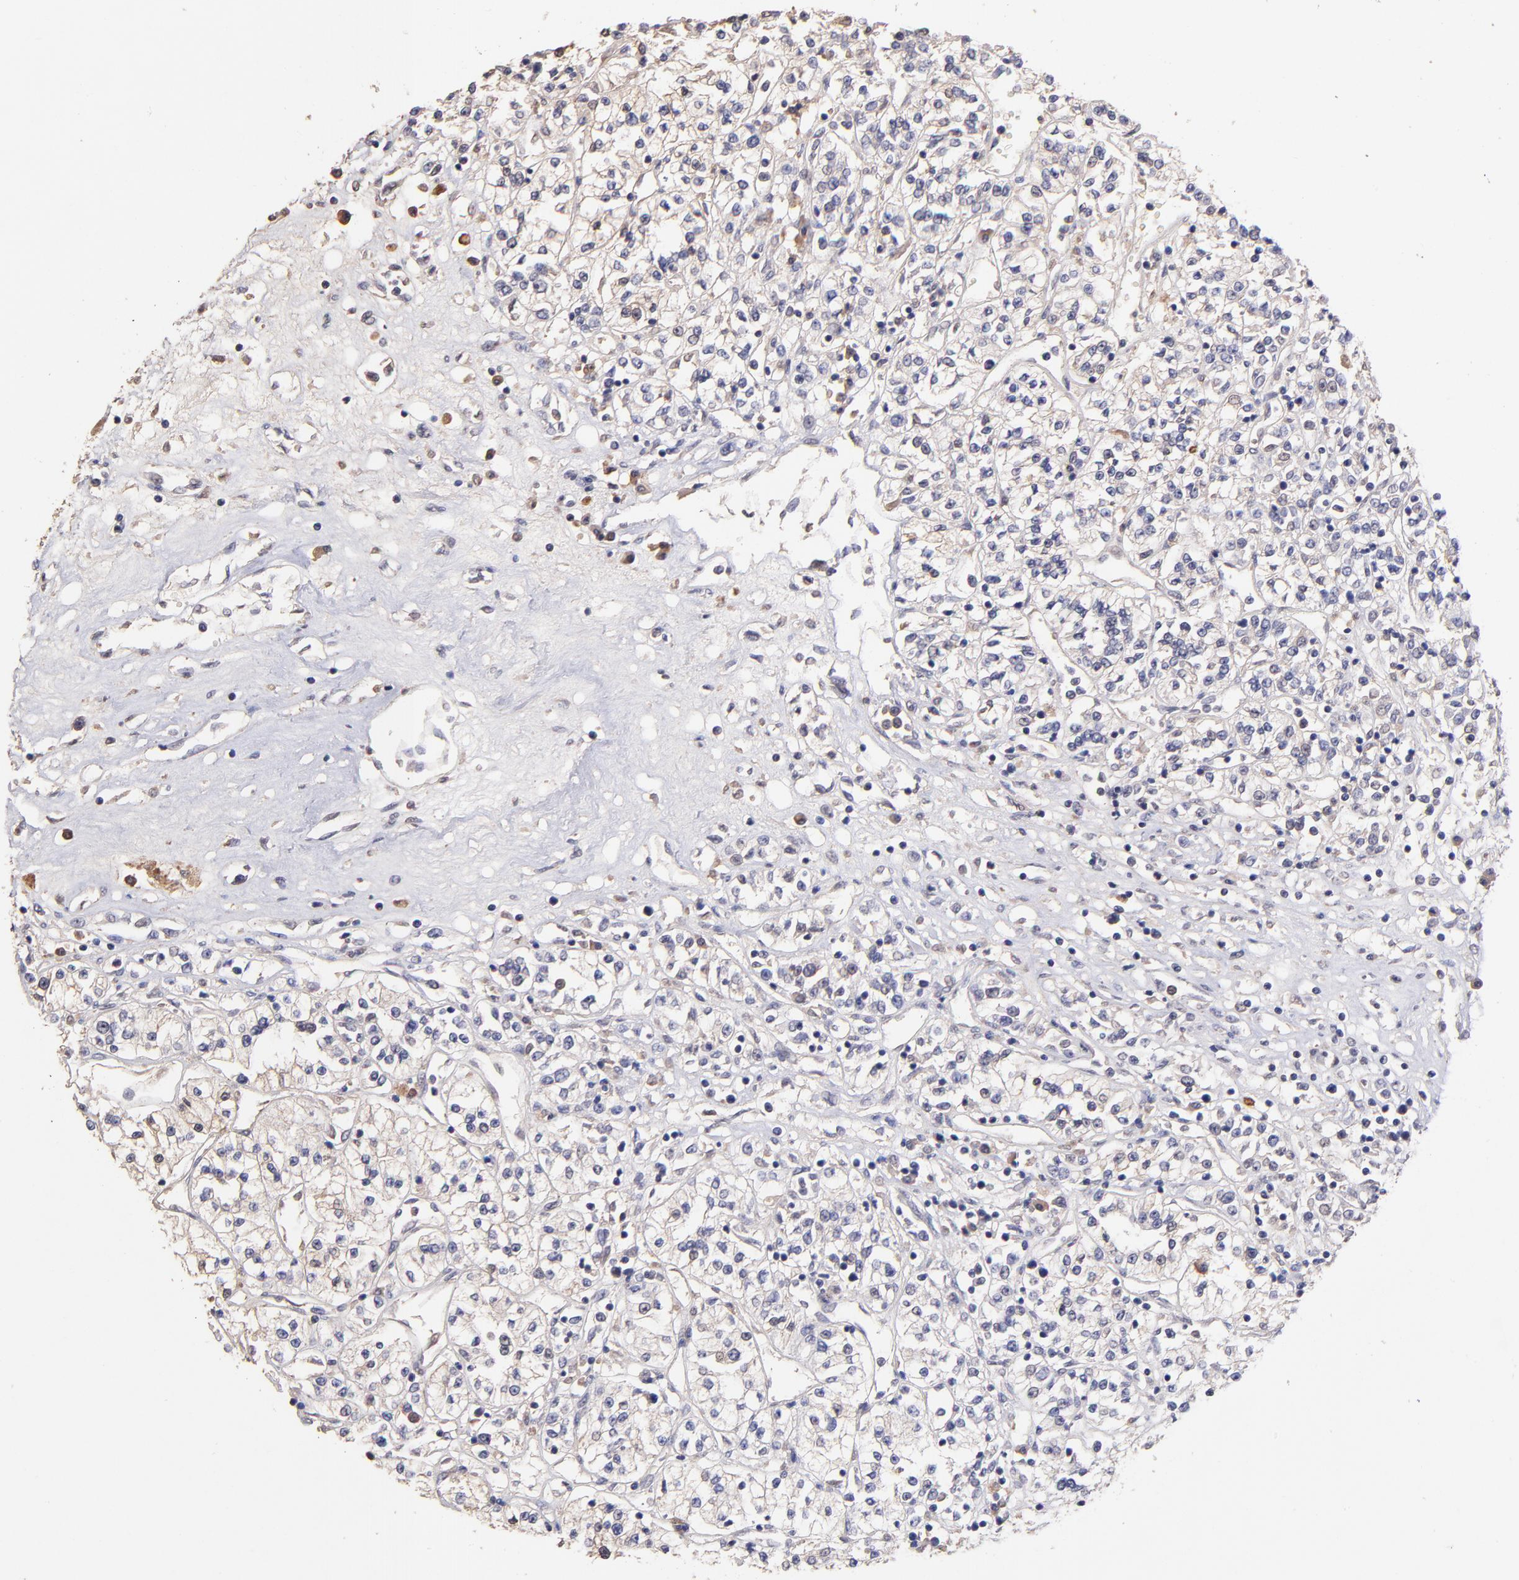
{"staining": {"intensity": "negative", "quantity": "none", "location": "none"}, "tissue": "renal cancer", "cell_type": "Tumor cells", "image_type": "cancer", "snomed": [{"axis": "morphology", "description": "Adenocarcinoma, NOS"}, {"axis": "topography", "description": "Kidney"}], "caption": "Immunohistochemistry (IHC) micrograph of renal cancer (adenocarcinoma) stained for a protein (brown), which shows no staining in tumor cells. (Stains: DAB immunohistochemistry (IHC) with hematoxylin counter stain, Microscopy: brightfield microscopy at high magnification).", "gene": "RNASEL", "patient": {"sex": "female", "age": 76}}